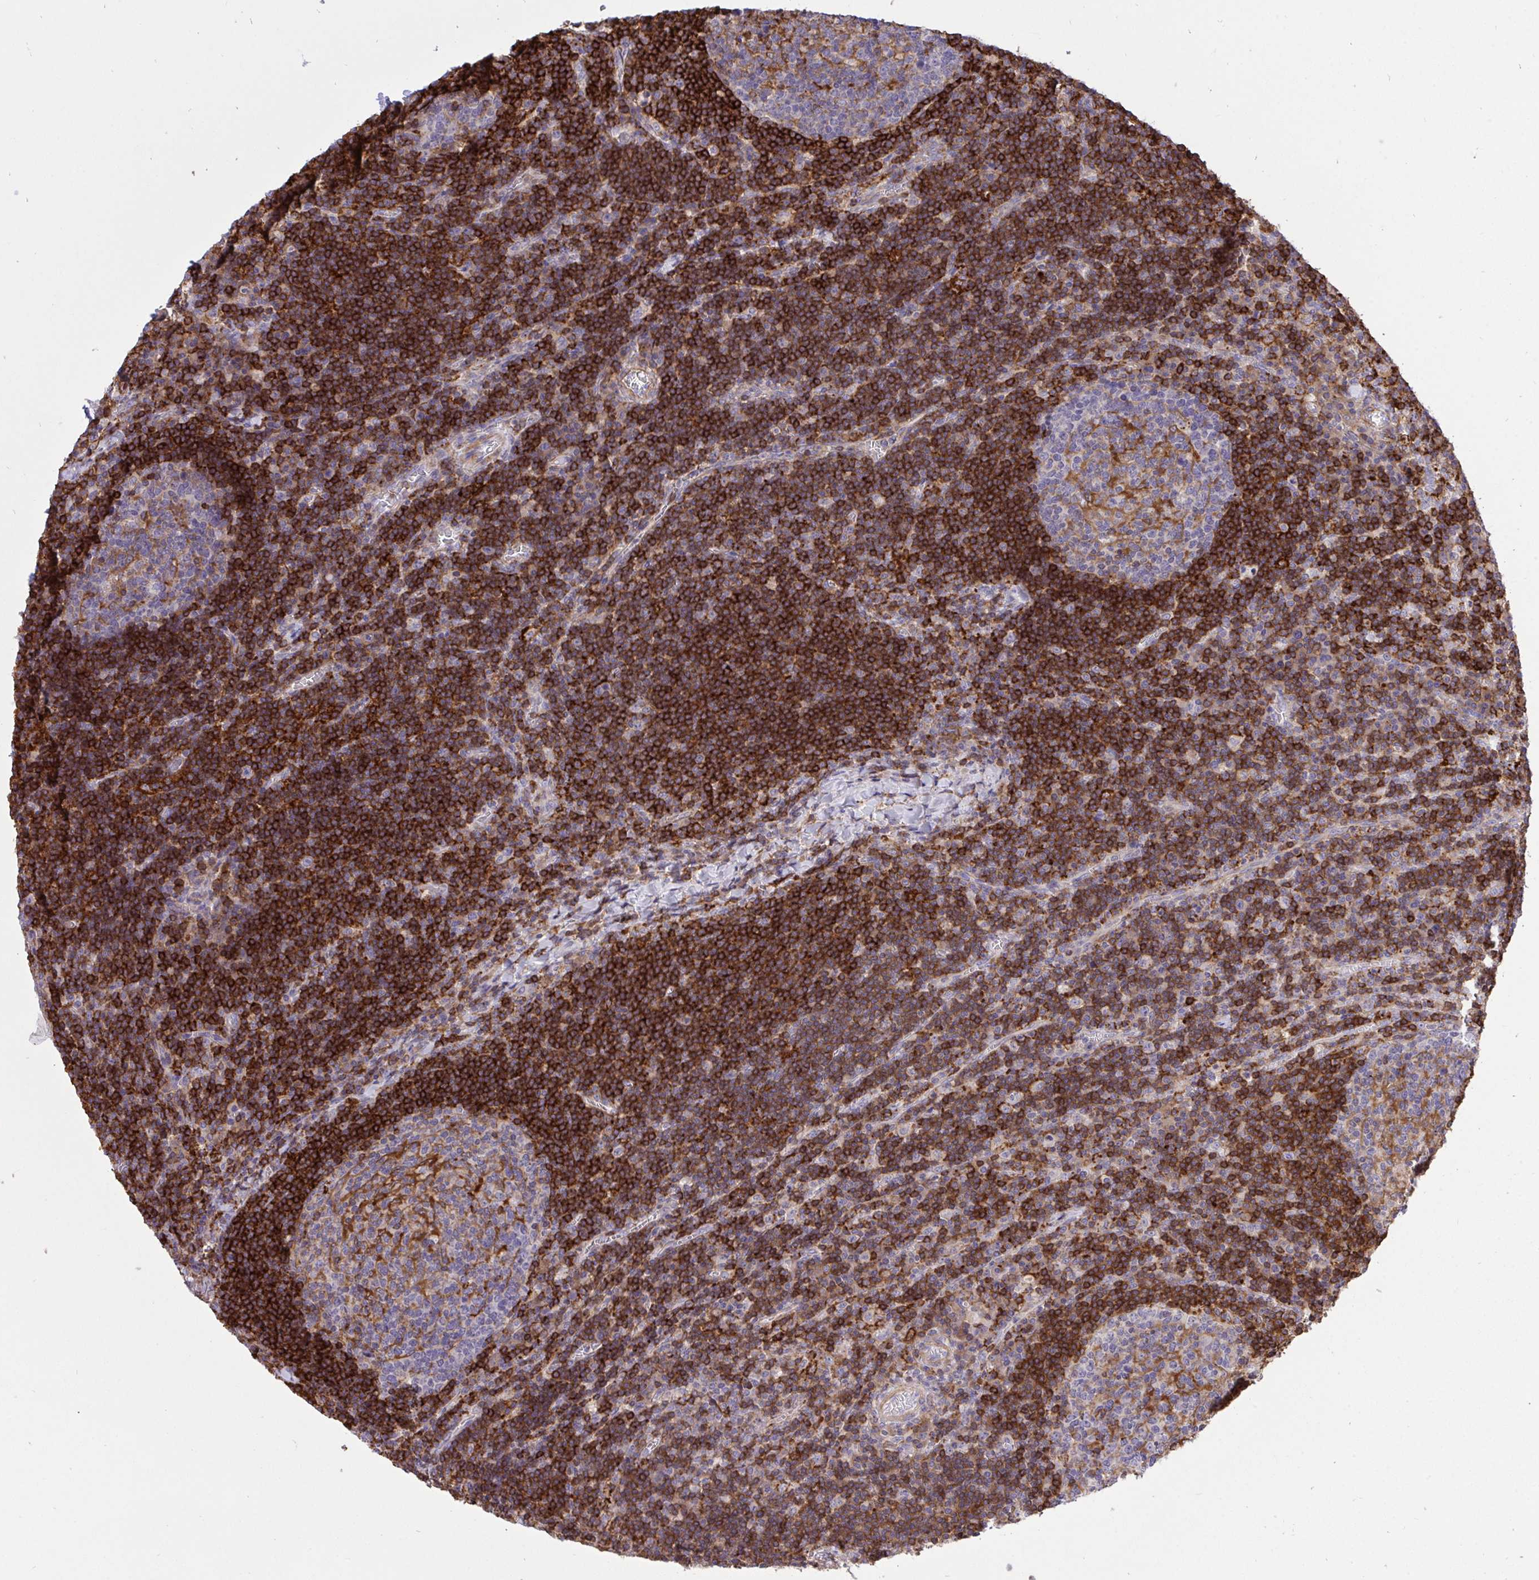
{"staining": {"intensity": "moderate", "quantity": "<25%", "location": "cytoplasmic/membranous"}, "tissue": "lymph node", "cell_type": "Germinal center cells", "image_type": "normal", "snomed": [{"axis": "morphology", "description": "Normal tissue, NOS"}, {"axis": "topography", "description": "Lymph node"}], "caption": "An immunohistochemistry image of benign tissue is shown. Protein staining in brown highlights moderate cytoplasmic/membranous positivity in lymph node within germinal center cells.", "gene": "ERI1", "patient": {"sex": "male", "age": 67}}